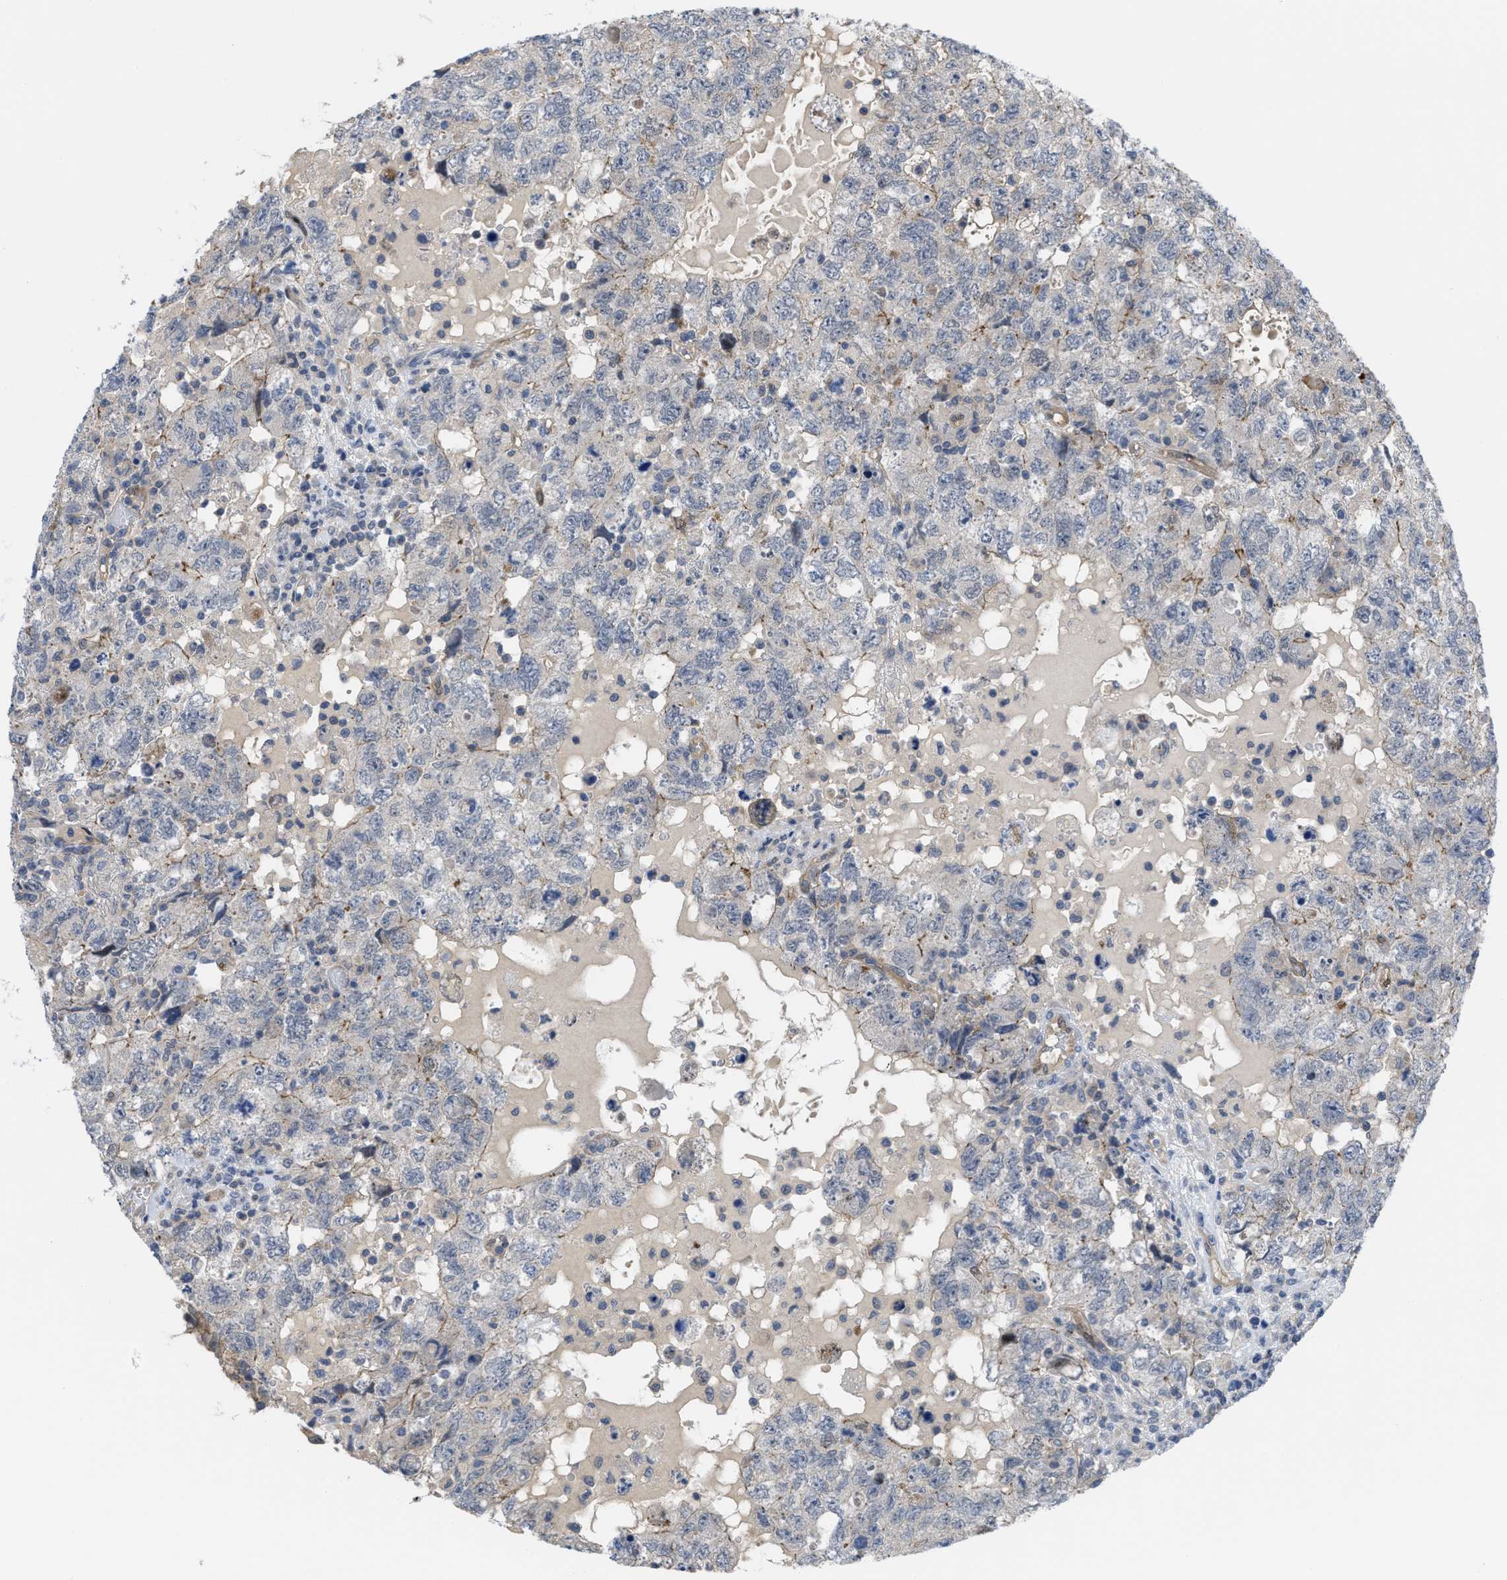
{"staining": {"intensity": "weak", "quantity": "25%-75%", "location": "cytoplasmic/membranous"}, "tissue": "testis cancer", "cell_type": "Tumor cells", "image_type": "cancer", "snomed": [{"axis": "morphology", "description": "Seminoma, NOS"}, {"axis": "topography", "description": "Testis"}], "caption": "Immunohistochemistry (IHC) of human testis cancer reveals low levels of weak cytoplasmic/membranous staining in about 25%-75% of tumor cells.", "gene": "LDAF1", "patient": {"sex": "male", "age": 22}}